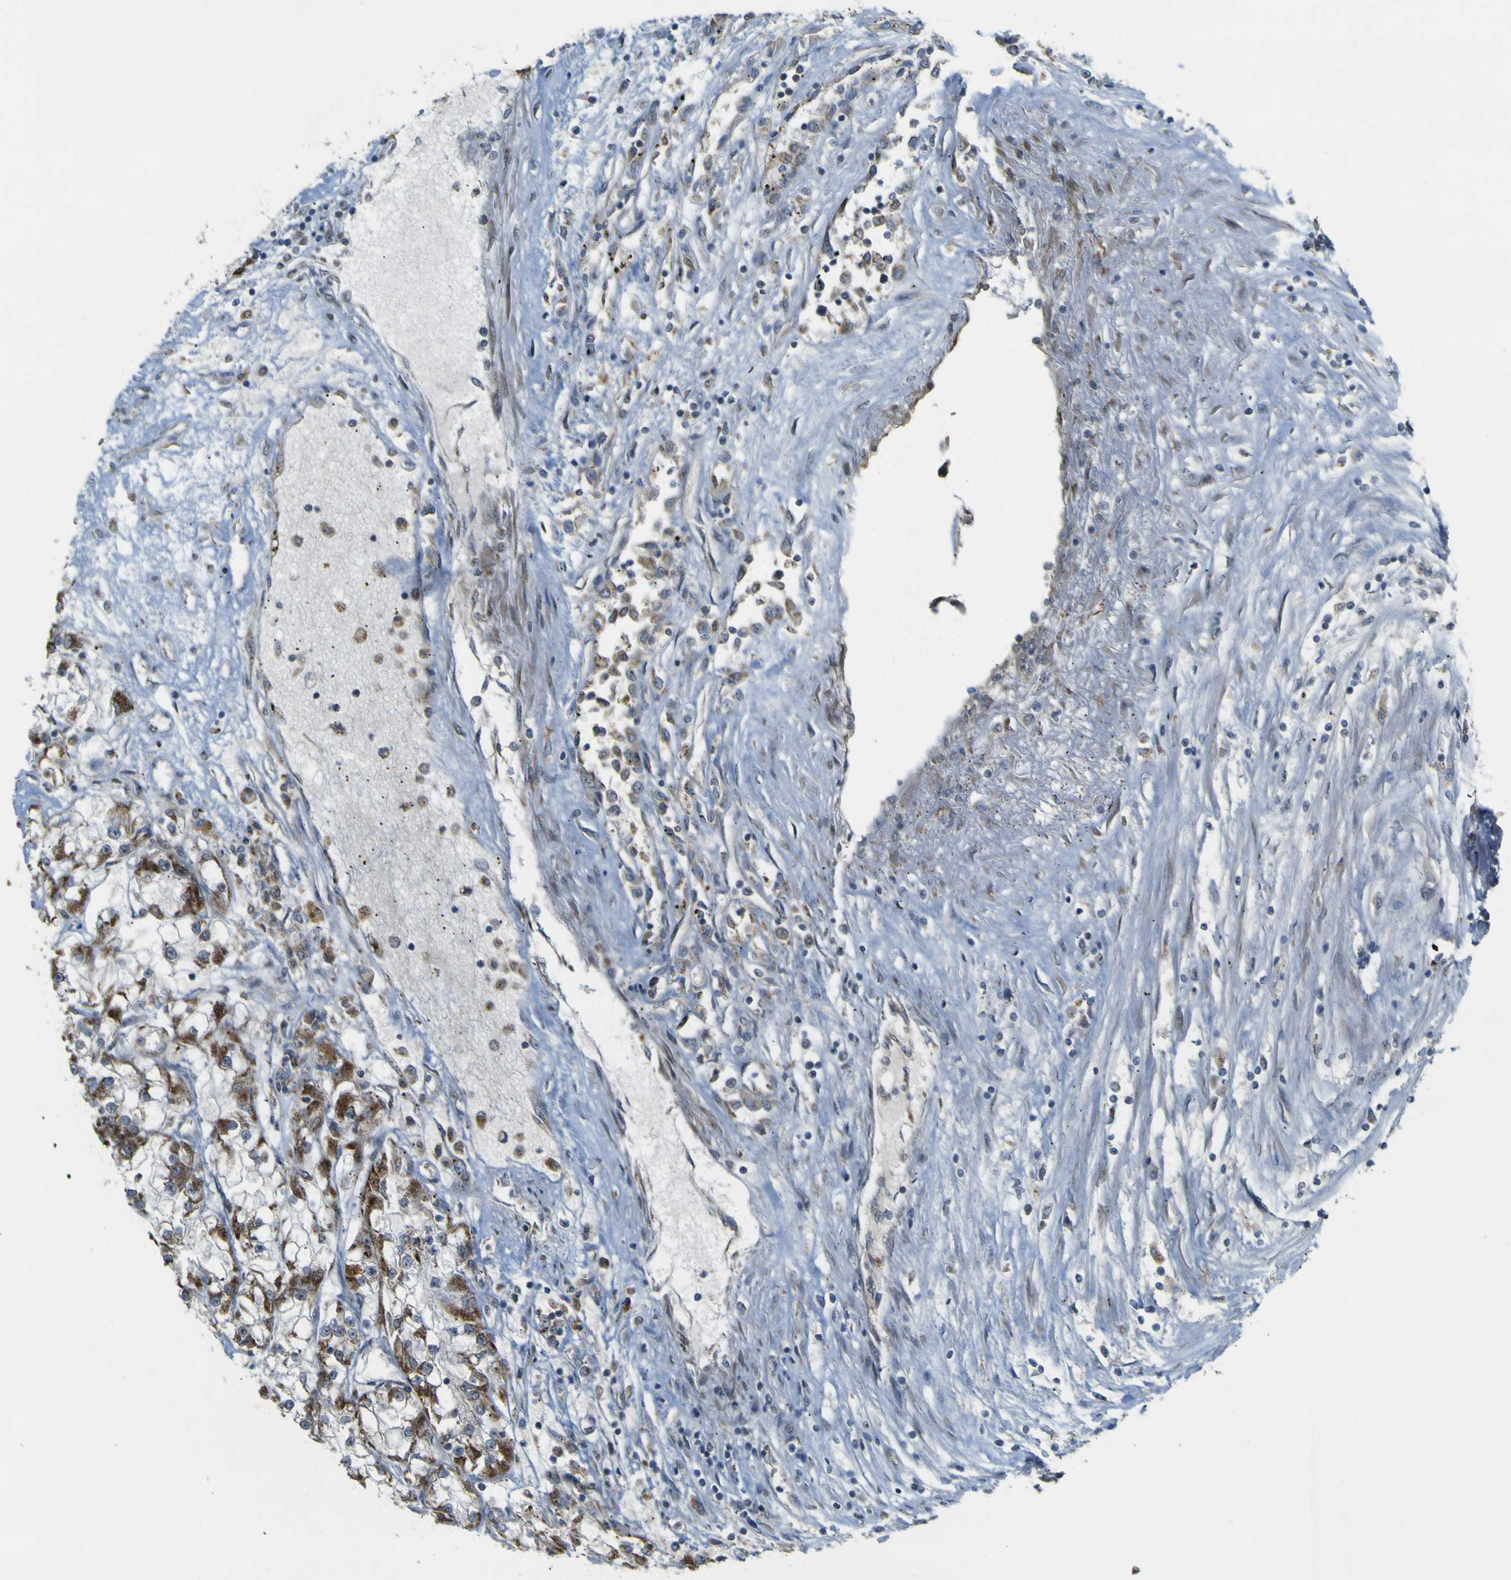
{"staining": {"intensity": "strong", "quantity": ">75%", "location": "cytoplasmic/membranous"}, "tissue": "renal cancer", "cell_type": "Tumor cells", "image_type": "cancer", "snomed": [{"axis": "morphology", "description": "Adenocarcinoma, NOS"}, {"axis": "topography", "description": "Kidney"}], "caption": "DAB (3,3'-diaminobenzidine) immunohistochemical staining of human renal adenocarcinoma shows strong cytoplasmic/membranous protein positivity in about >75% of tumor cells.", "gene": "ACBD5", "patient": {"sex": "female", "age": 52}}